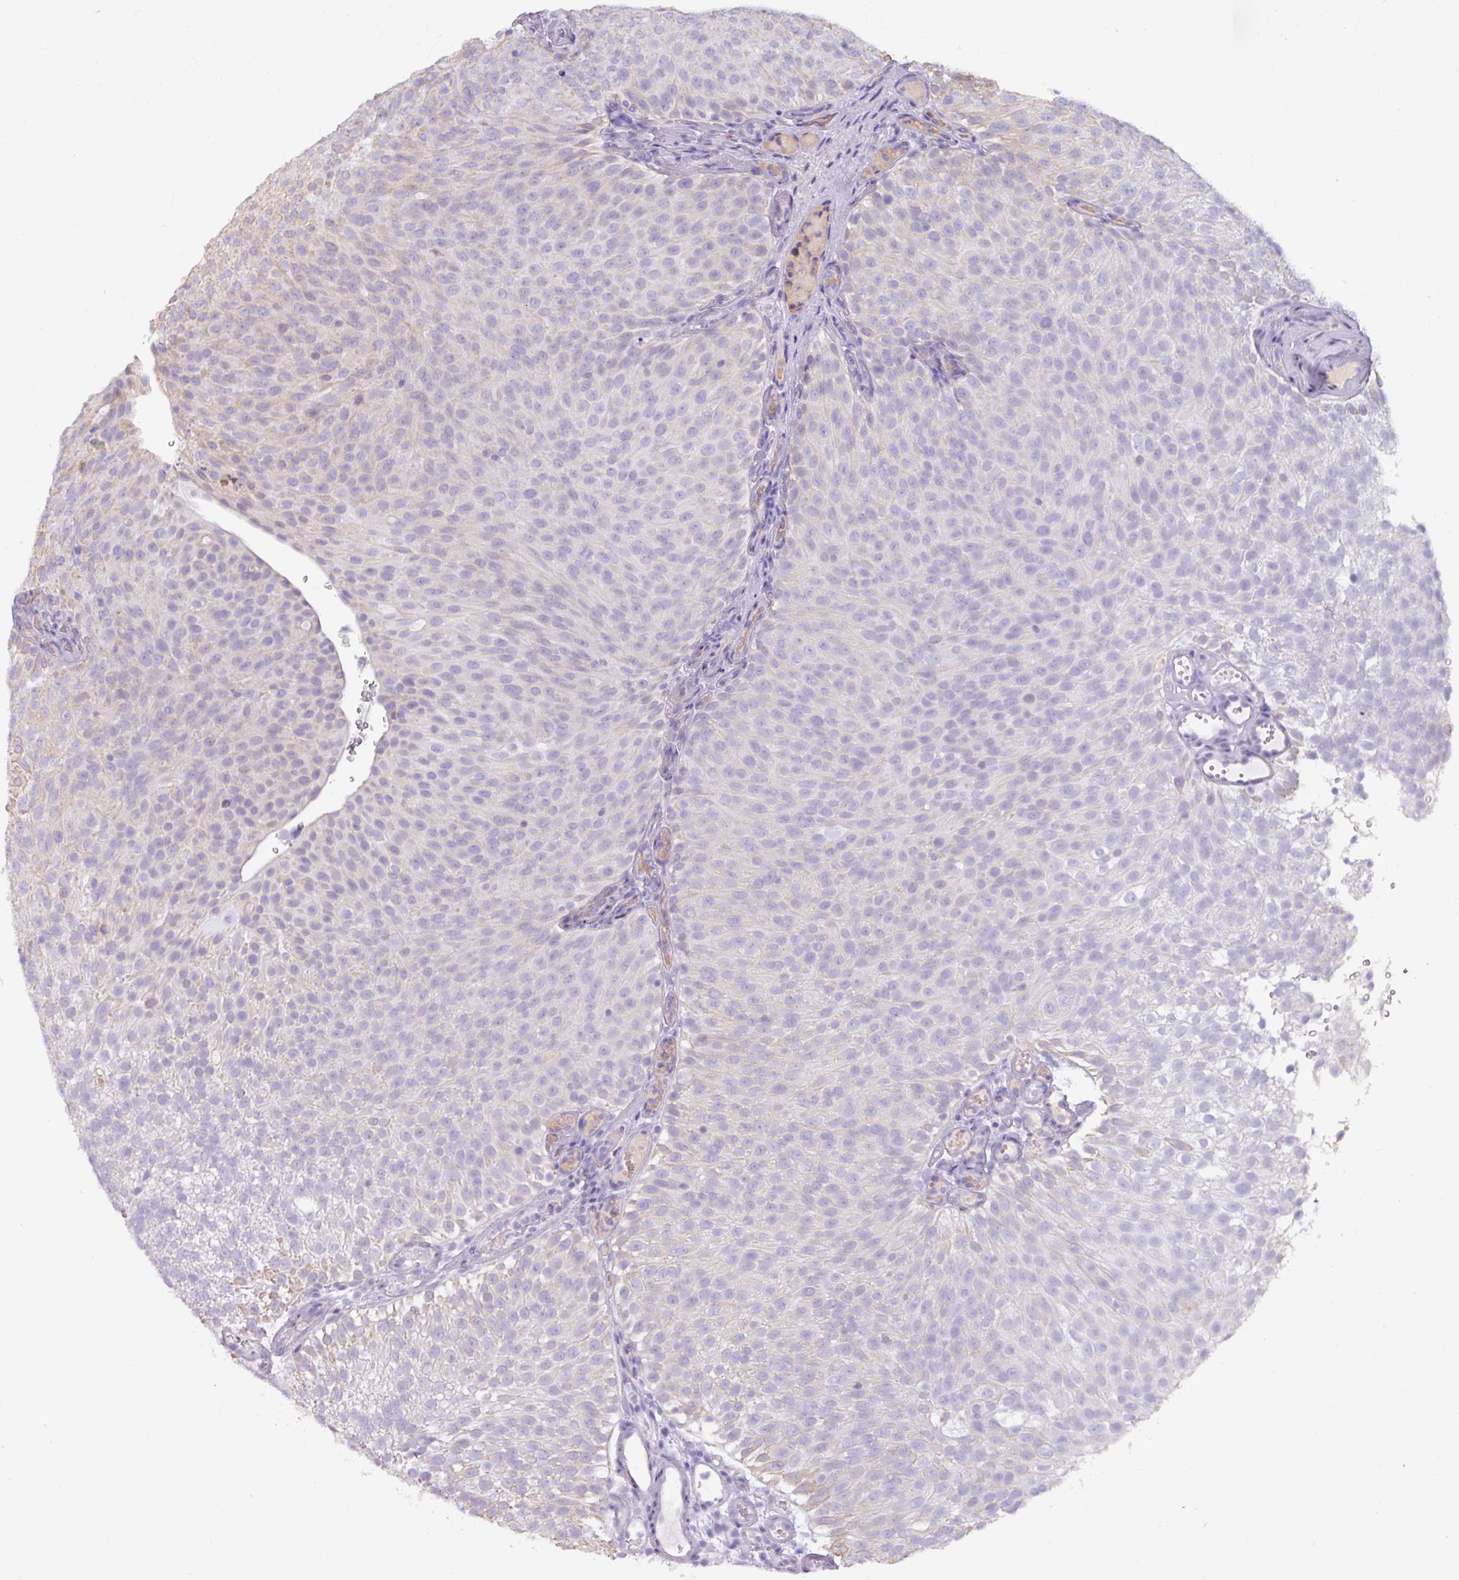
{"staining": {"intensity": "negative", "quantity": "none", "location": "none"}, "tissue": "urothelial cancer", "cell_type": "Tumor cells", "image_type": "cancer", "snomed": [{"axis": "morphology", "description": "Urothelial carcinoma, Low grade"}, {"axis": "topography", "description": "Urinary bladder"}], "caption": "Tumor cells show no significant protein positivity in urothelial cancer. (Immunohistochemistry, brightfield microscopy, high magnification).", "gene": "SPESP1", "patient": {"sex": "male", "age": 78}}